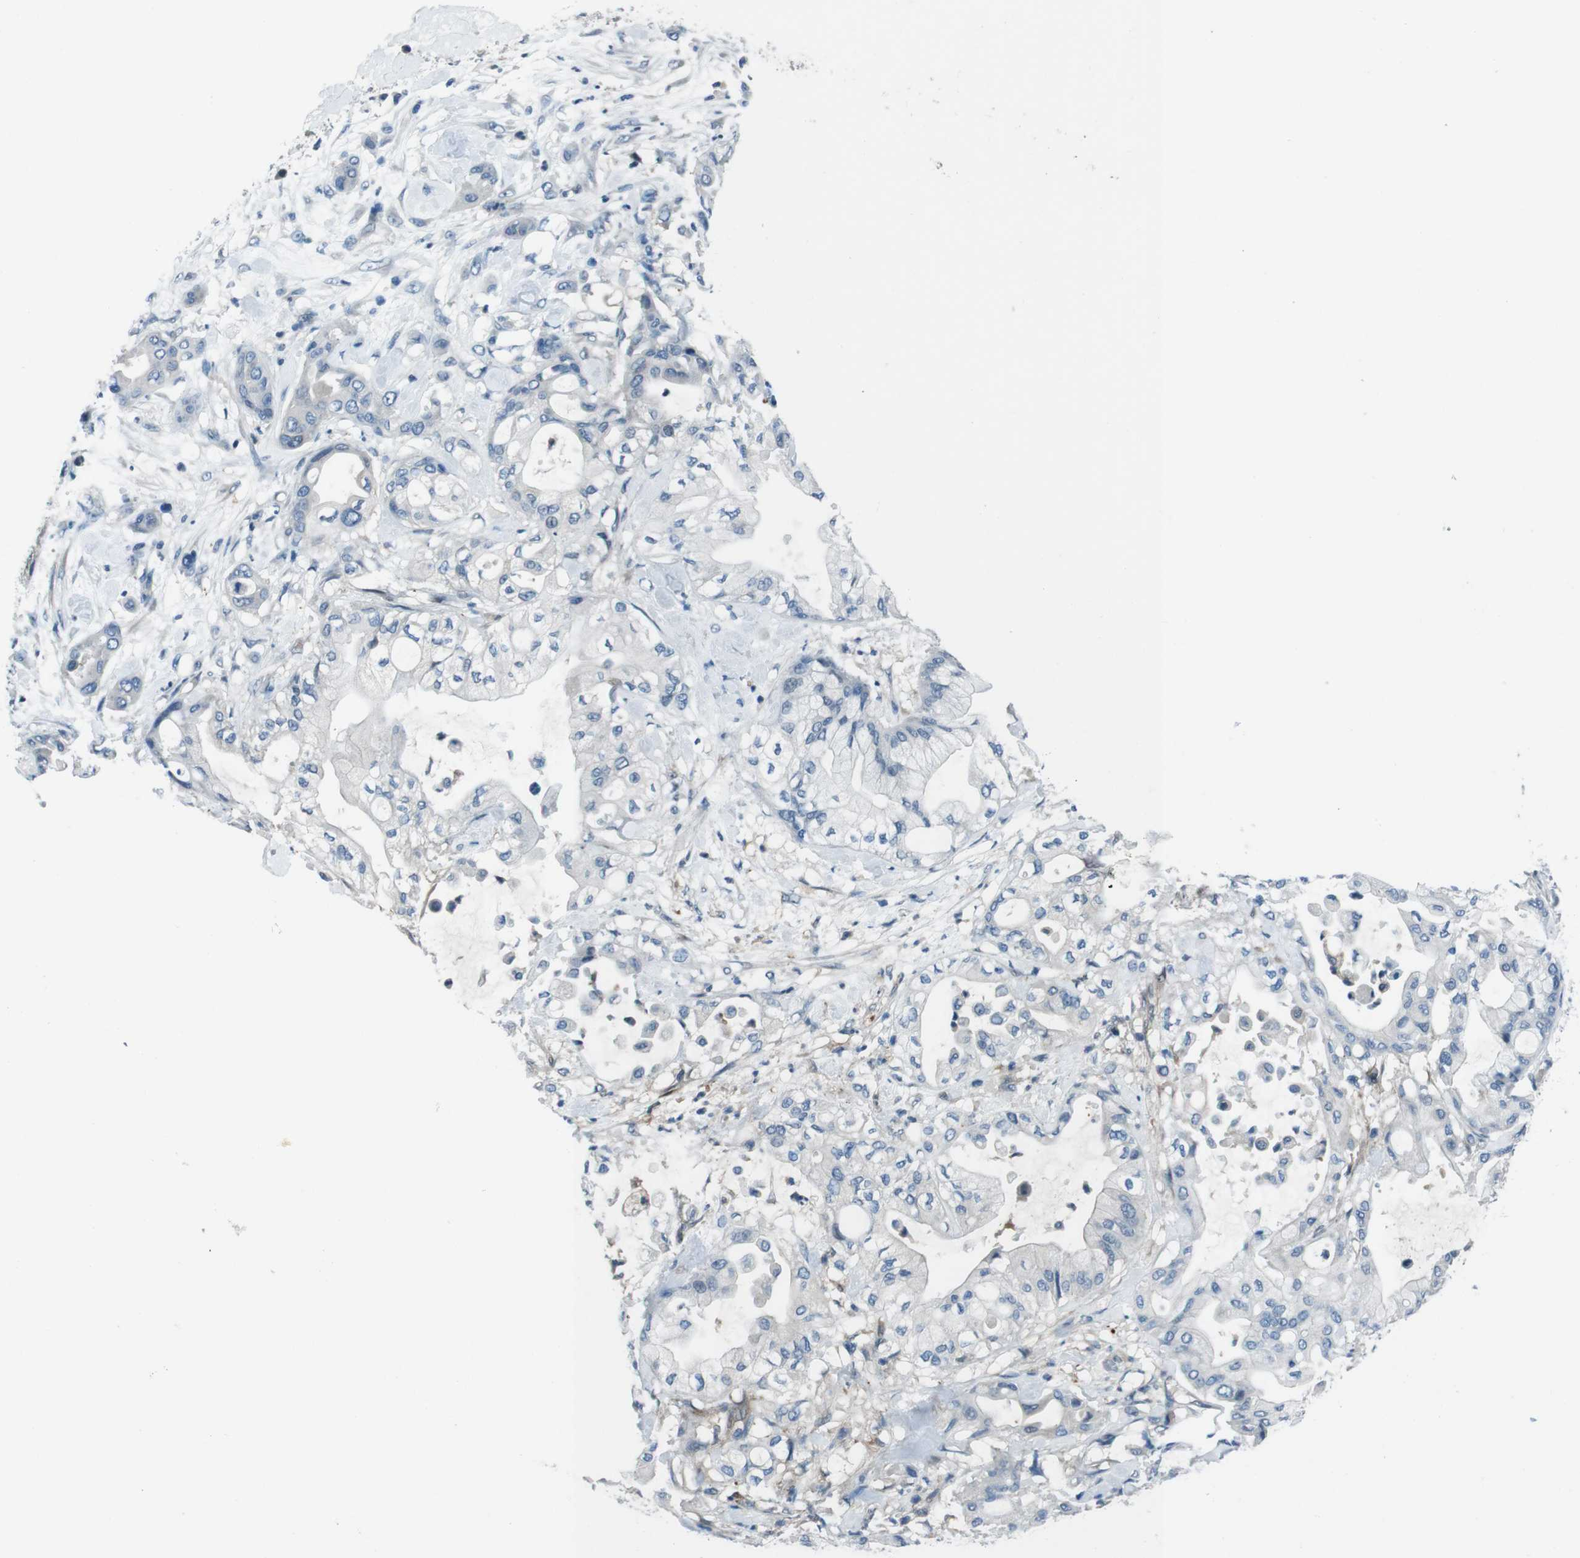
{"staining": {"intensity": "negative", "quantity": "none", "location": "none"}, "tissue": "pancreatic cancer", "cell_type": "Tumor cells", "image_type": "cancer", "snomed": [{"axis": "morphology", "description": "Adenocarcinoma, NOS"}, {"axis": "morphology", "description": "Adenocarcinoma, metastatic, NOS"}, {"axis": "topography", "description": "Lymph node"}, {"axis": "topography", "description": "Pancreas"}, {"axis": "topography", "description": "Duodenum"}], "caption": "A micrograph of human pancreatic cancer (adenocarcinoma) is negative for staining in tumor cells.", "gene": "NANOS2", "patient": {"sex": "female", "age": 64}}